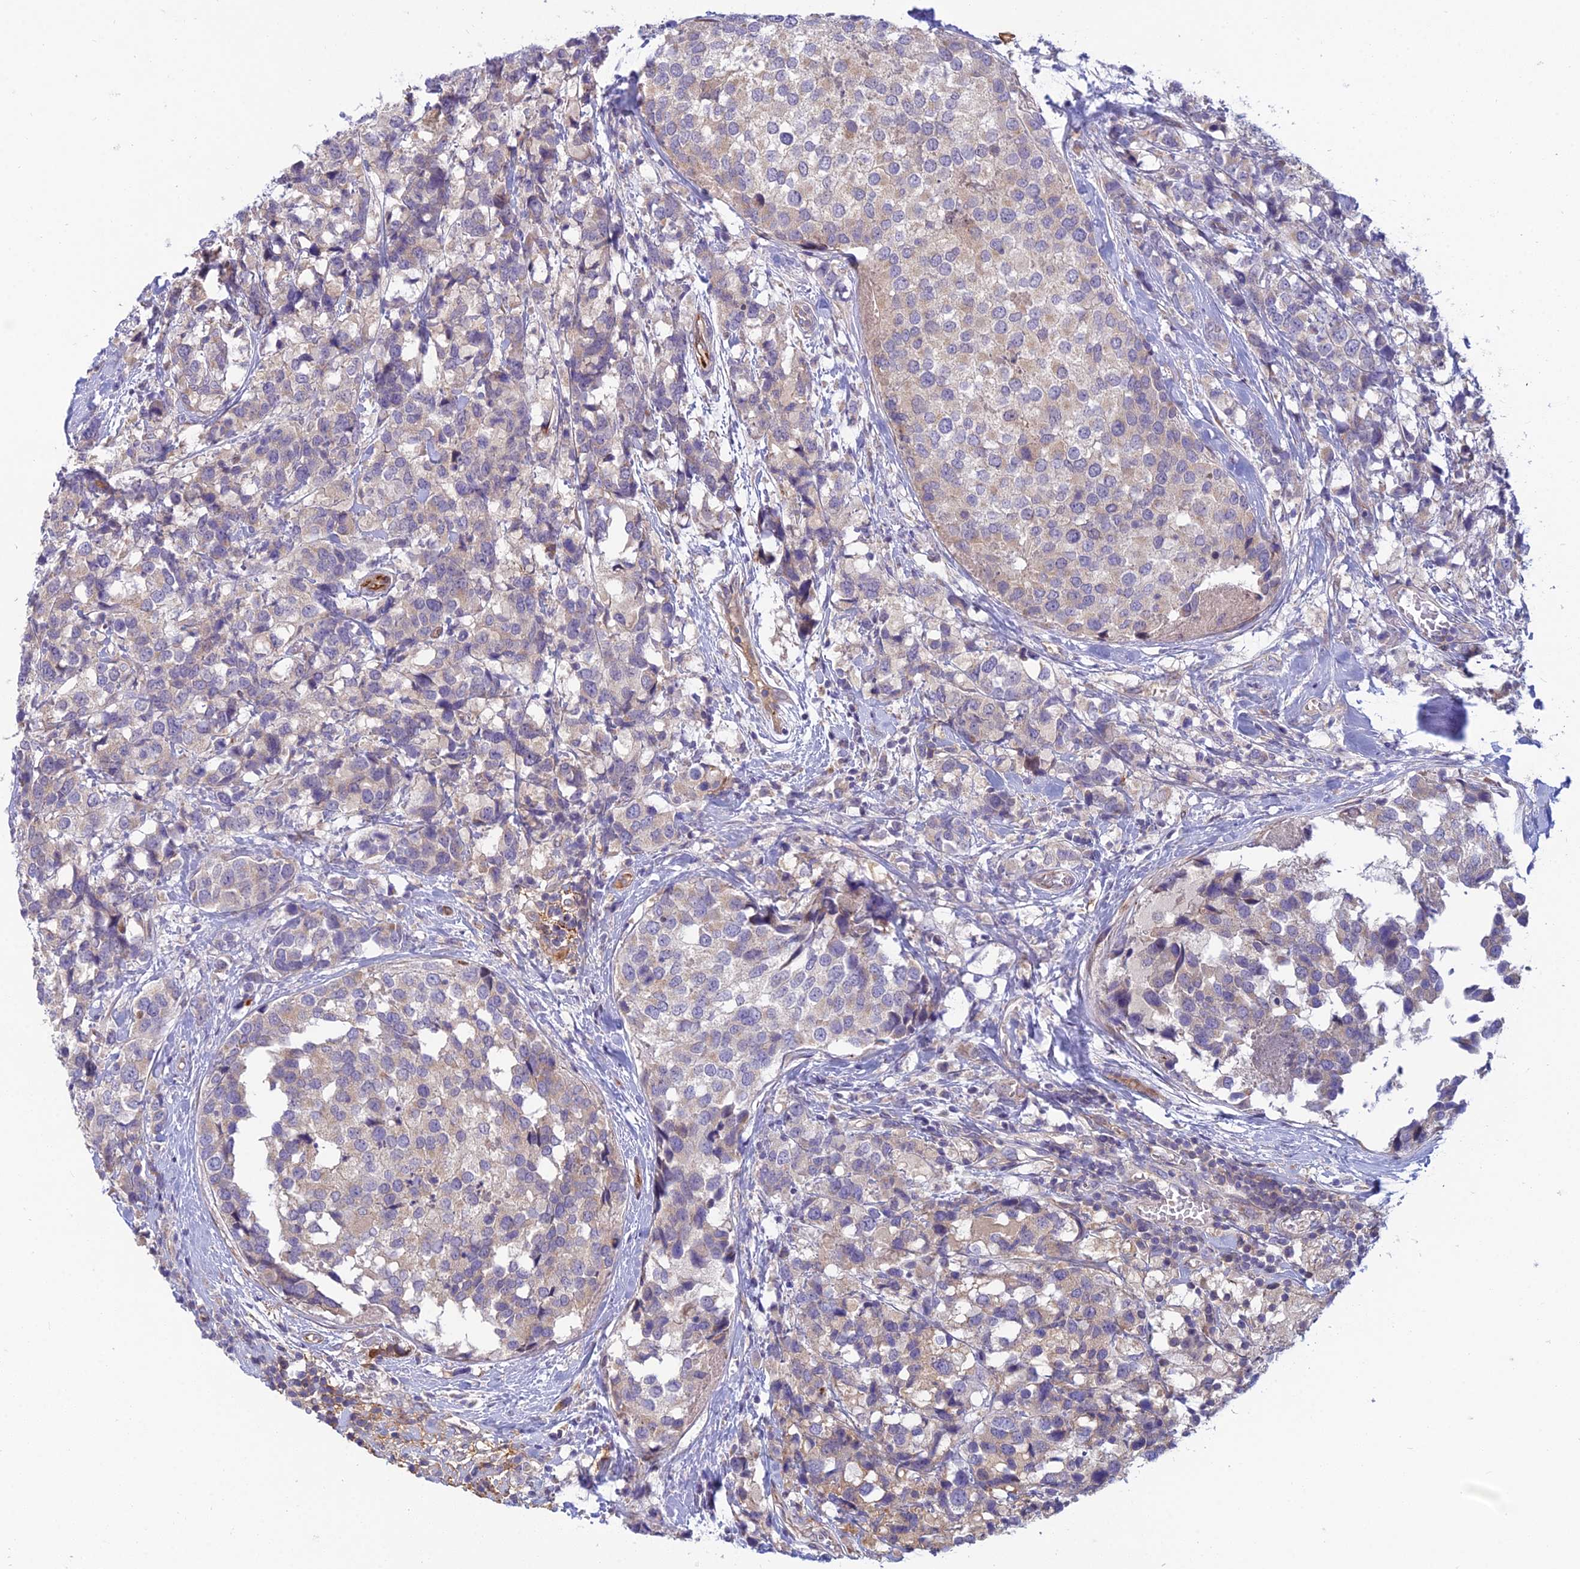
{"staining": {"intensity": "negative", "quantity": "none", "location": "none"}, "tissue": "breast cancer", "cell_type": "Tumor cells", "image_type": "cancer", "snomed": [{"axis": "morphology", "description": "Lobular carcinoma"}, {"axis": "topography", "description": "Breast"}], "caption": "This is an immunohistochemistry (IHC) micrograph of breast cancer. There is no positivity in tumor cells.", "gene": "DUS2", "patient": {"sex": "female", "age": 59}}